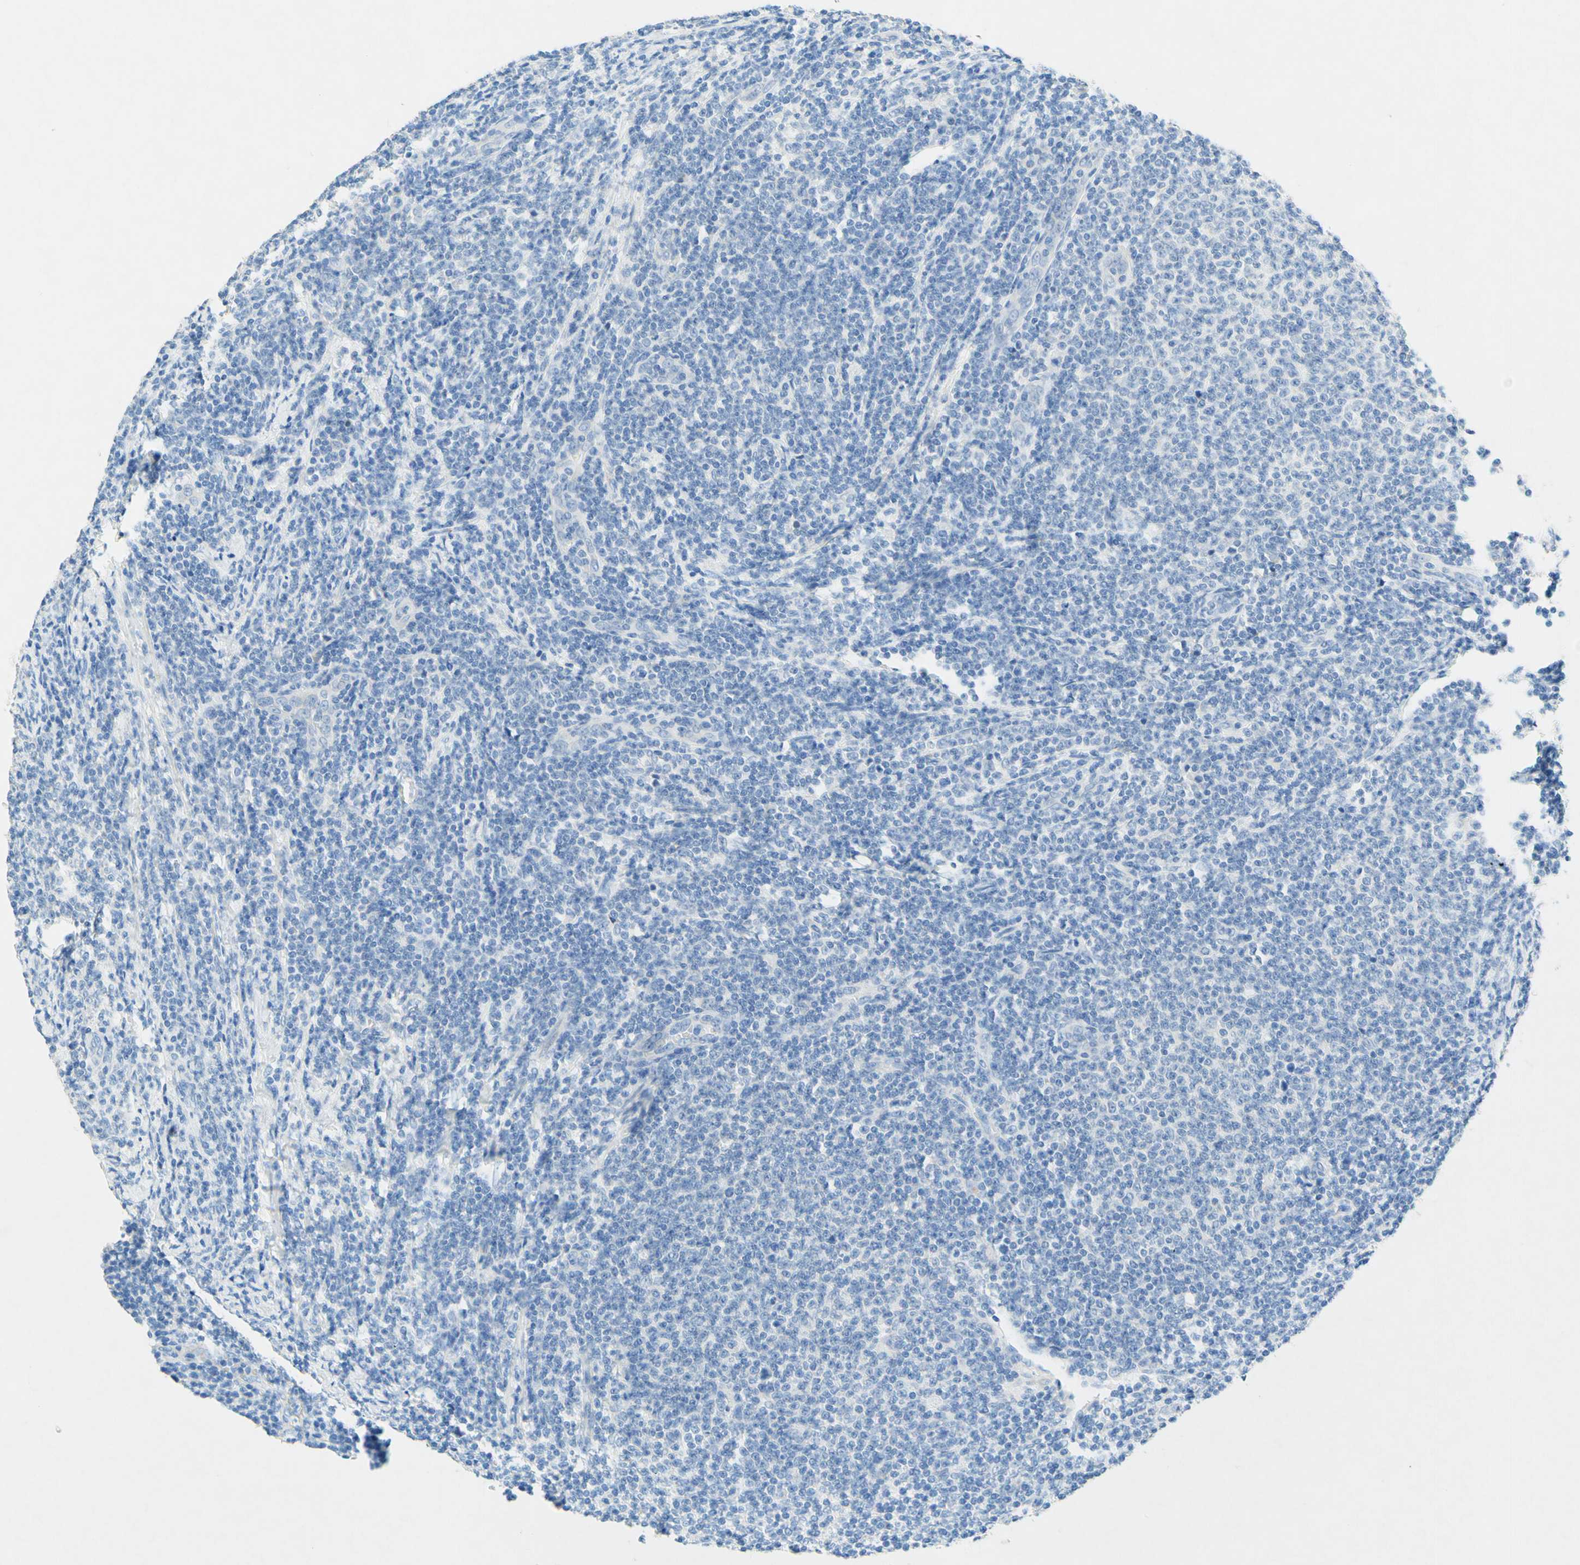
{"staining": {"intensity": "negative", "quantity": "none", "location": "none"}, "tissue": "lymphoma", "cell_type": "Tumor cells", "image_type": "cancer", "snomed": [{"axis": "morphology", "description": "Malignant lymphoma, non-Hodgkin's type, Low grade"}, {"axis": "topography", "description": "Lymph node"}], "caption": "Tumor cells show no significant protein staining in lymphoma.", "gene": "SLC46A1", "patient": {"sex": "male", "age": 66}}